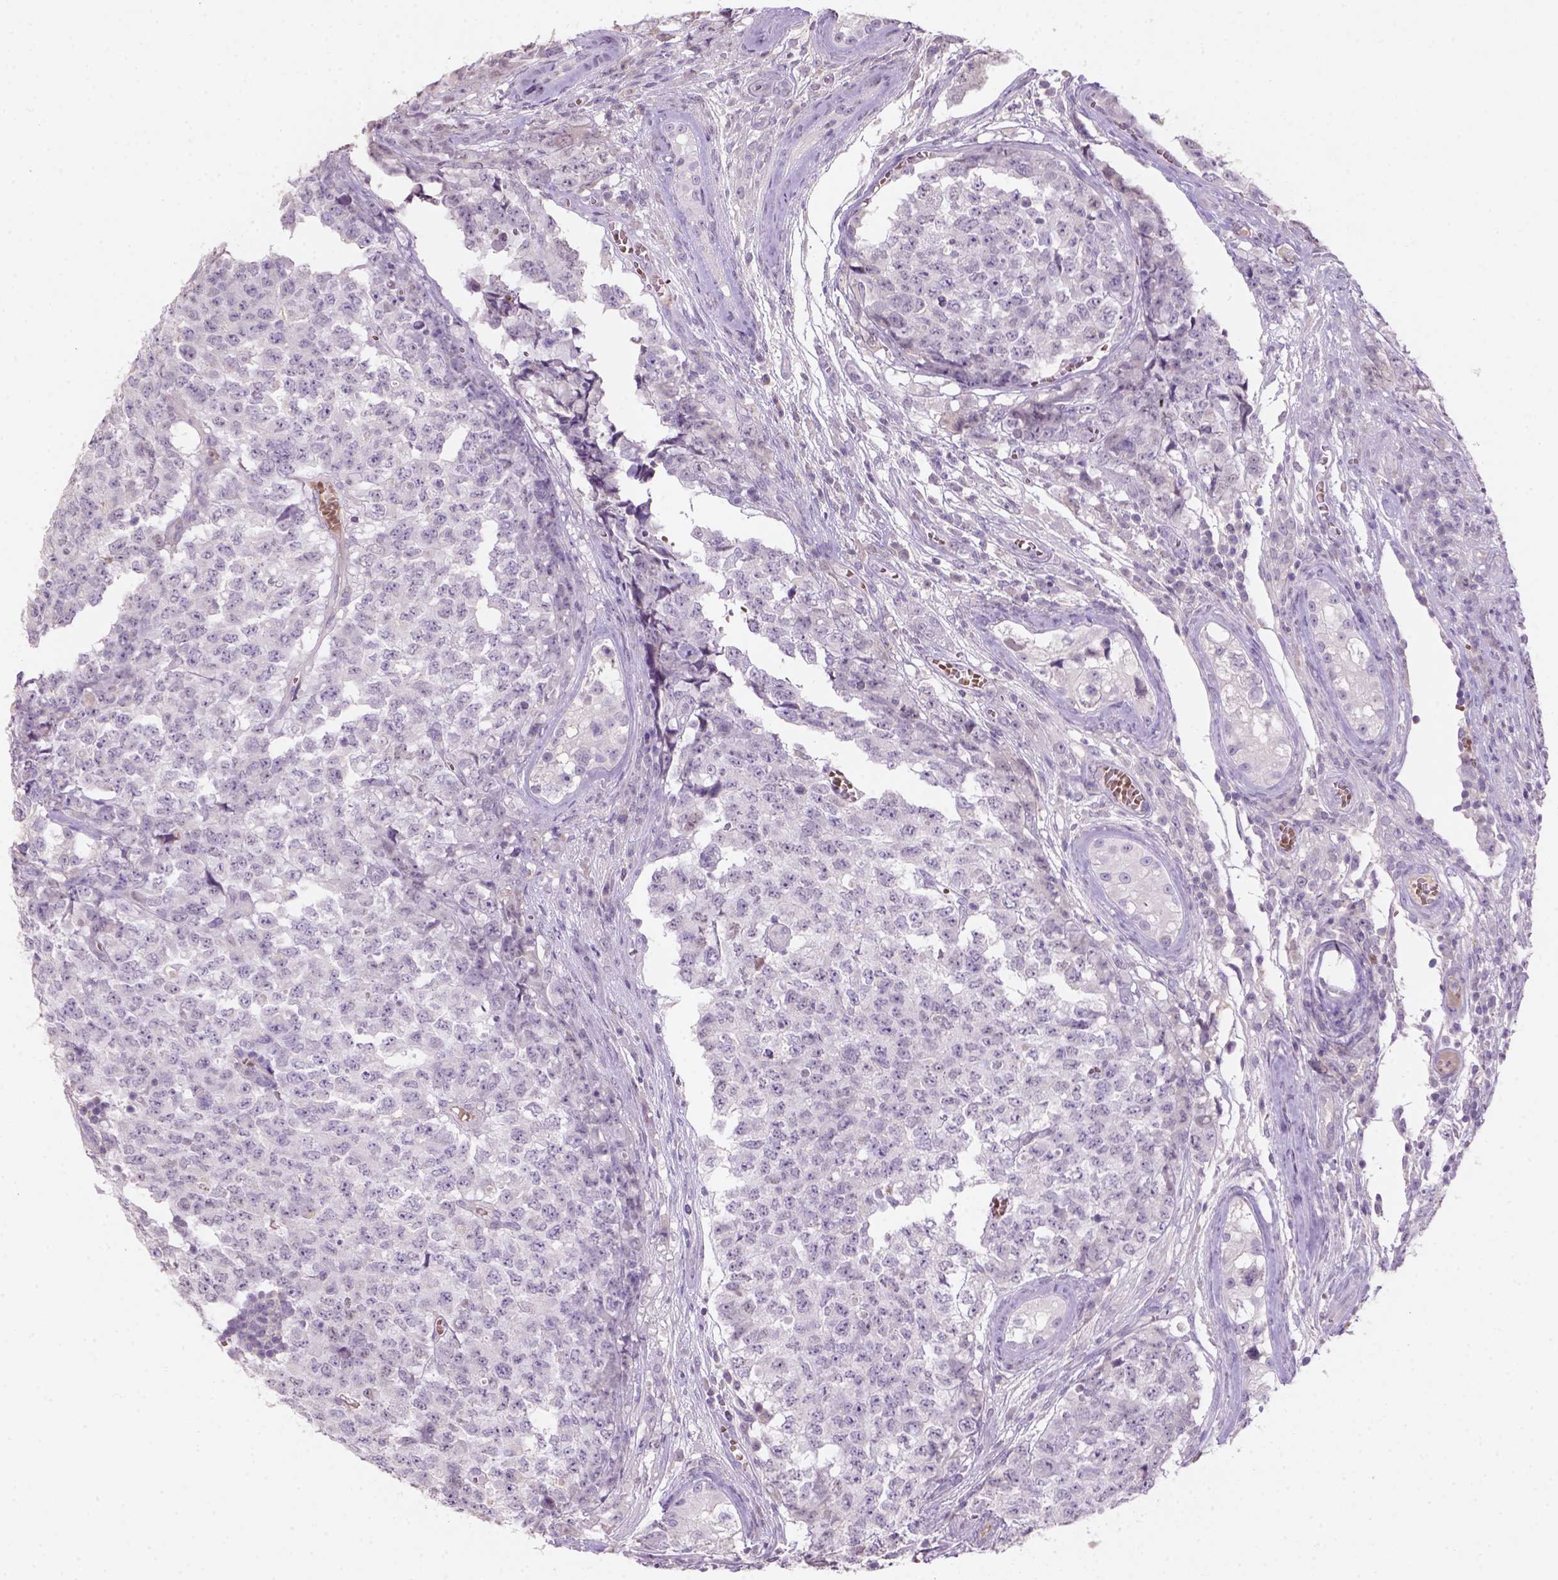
{"staining": {"intensity": "negative", "quantity": "none", "location": "none"}, "tissue": "testis cancer", "cell_type": "Tumor cells", "image_type": "cancer", "snomed": [{"axis": "morphology", "description": "Carcinoma, Embryonal, NOS"}, {"axis": "topography", "description": "Testis"}], "caption": "DAB immunohistochemical staining of testis cancer exhibits no significant expression in tumor cells.", "gene": "ZMAT4", "patient": {"sex": "male", "age": 23}}